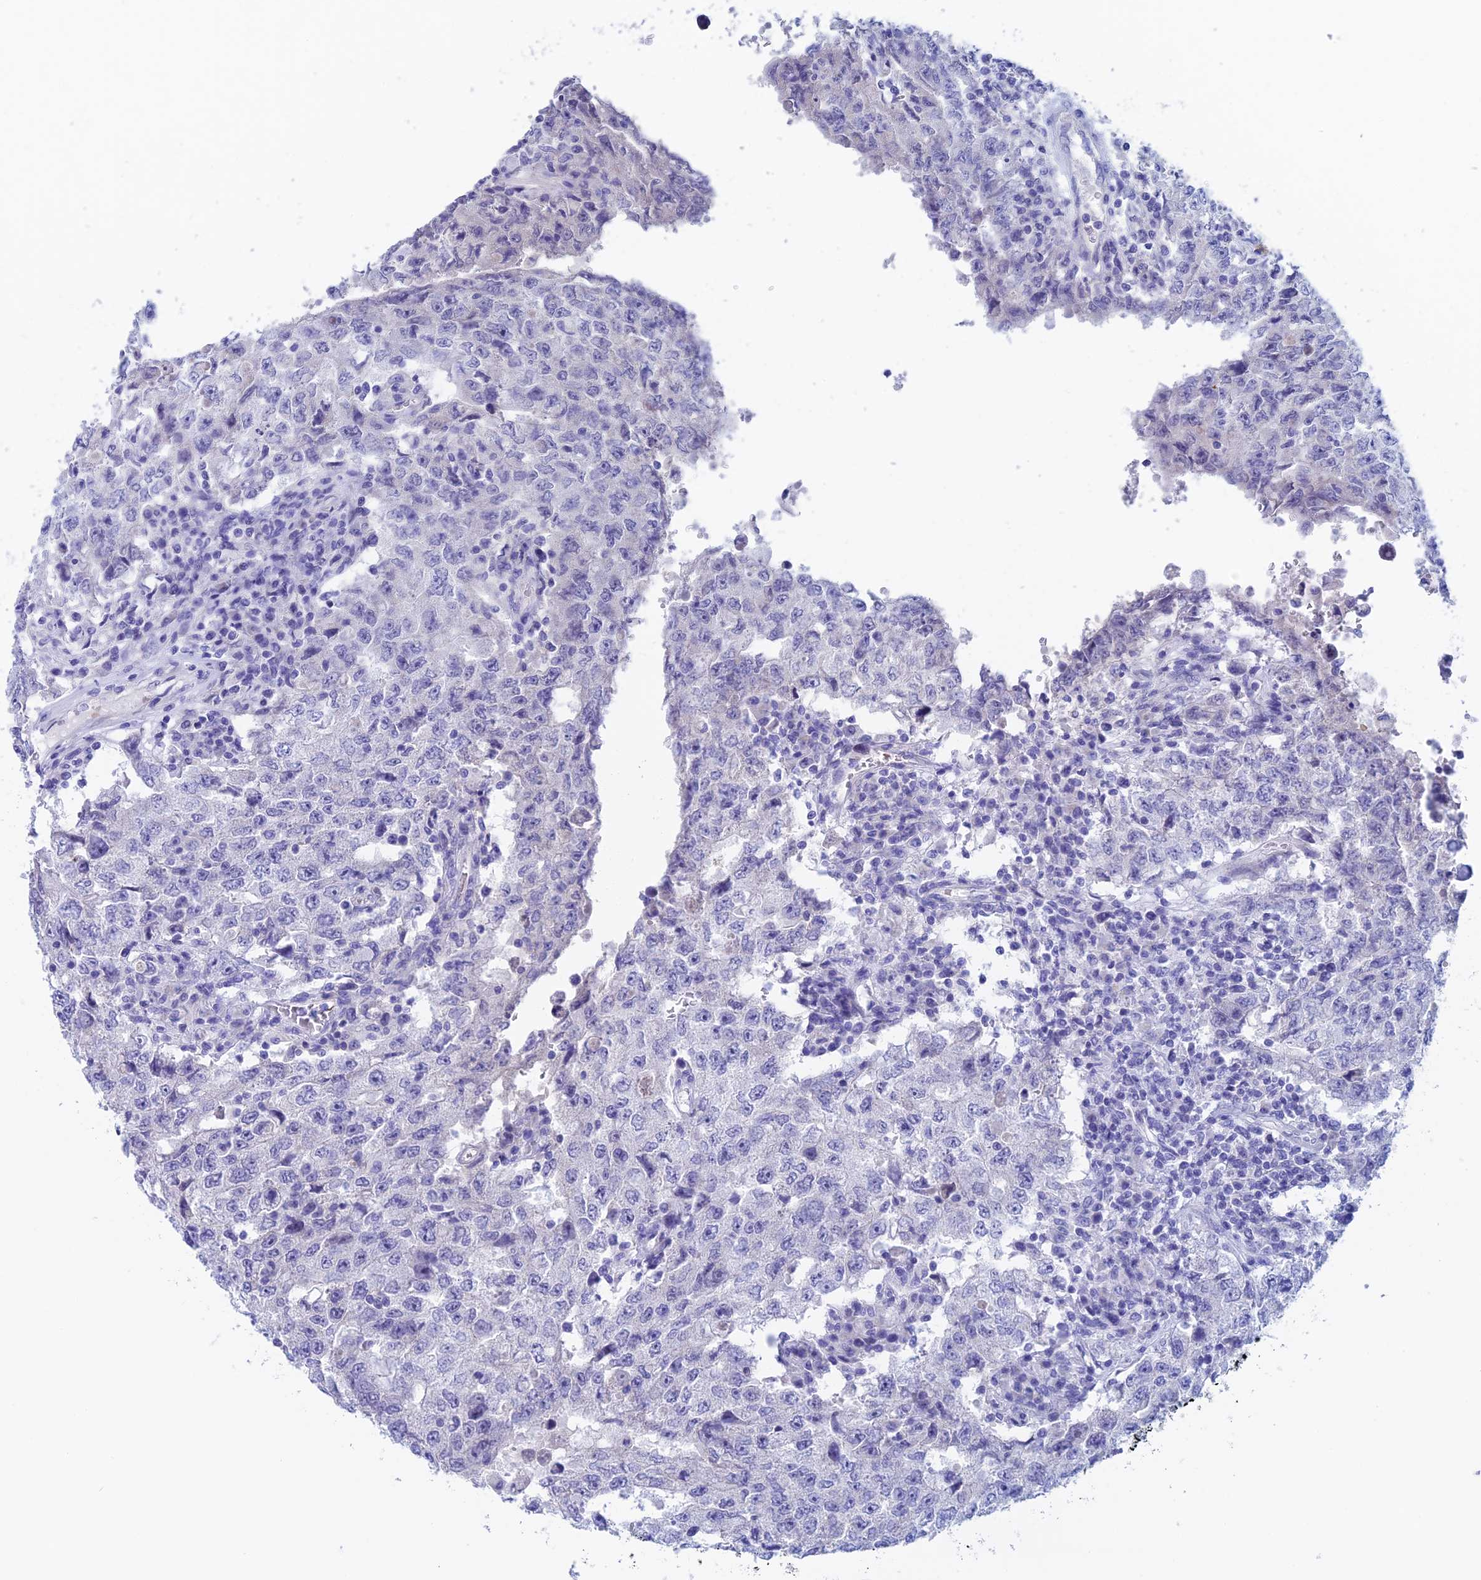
{"staining": {"intensity": "negative", "quantity": "none", "location": "none"}, "tissue": "testis cancer", "cell_type": "Tumor cells", "image_type": "cancer", "snomed": [{"axis": "morphology", "description": "Carcinoma, Embryonal, NOS"}, {"axis": "topography", "description": "Testis"}], "caption": "The immunohistochemistry image has no significant expression in tumor cells of testis embryonal carcinoma tissue.", "gene": "PSMC3IP", "patient": {"sex": "male", "age": 26}}